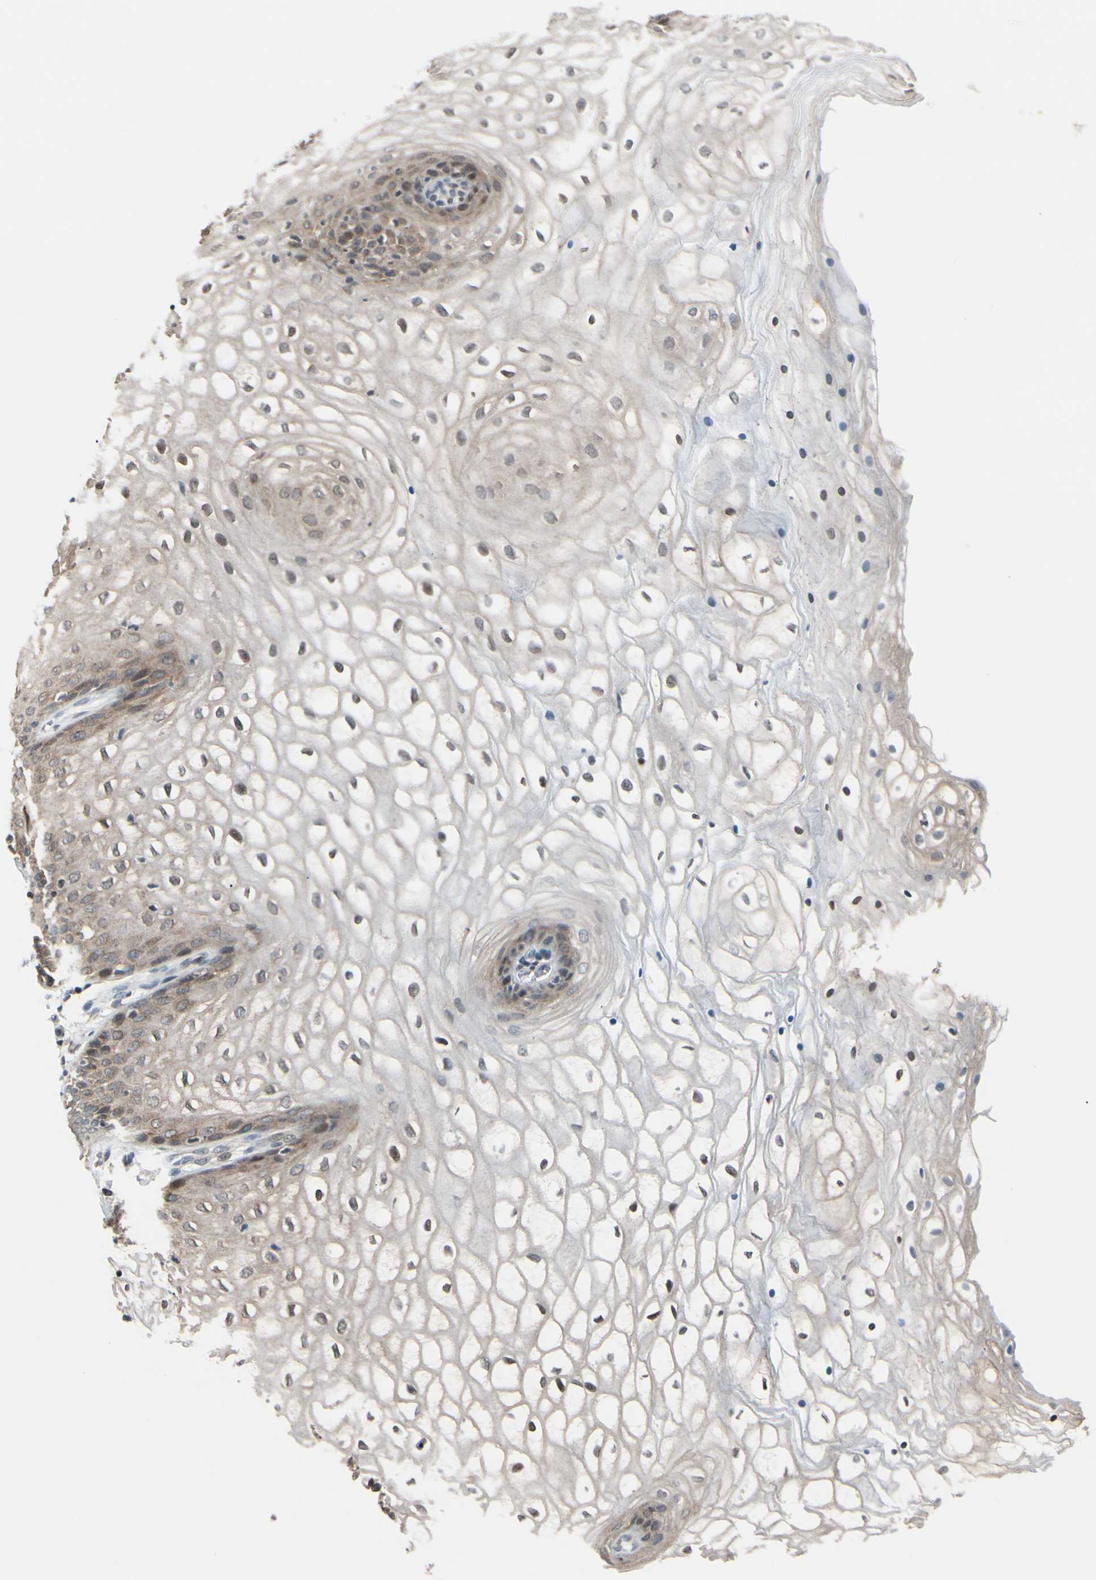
{"staining": {"intensity": "moderate", "quantity": ">75%", "location": "cytoplasmic/membranous"}, "tissue": "vagina", "cell_type": "Squamous epithelial cells", "image_type": "normal", "snomed": [{"axis": "morphology", "description": "Normal tissue, NOS"}, {"axis": "topography", "description": "Vagina"}], "caption": "The immunohistochemical stain highlights moderate cytoplasmic/membranous expression in squamous epithelial cells of unremarkable vagina.", "gene": "BRMS1", "patient": {"sex": "female", "age": 34}}